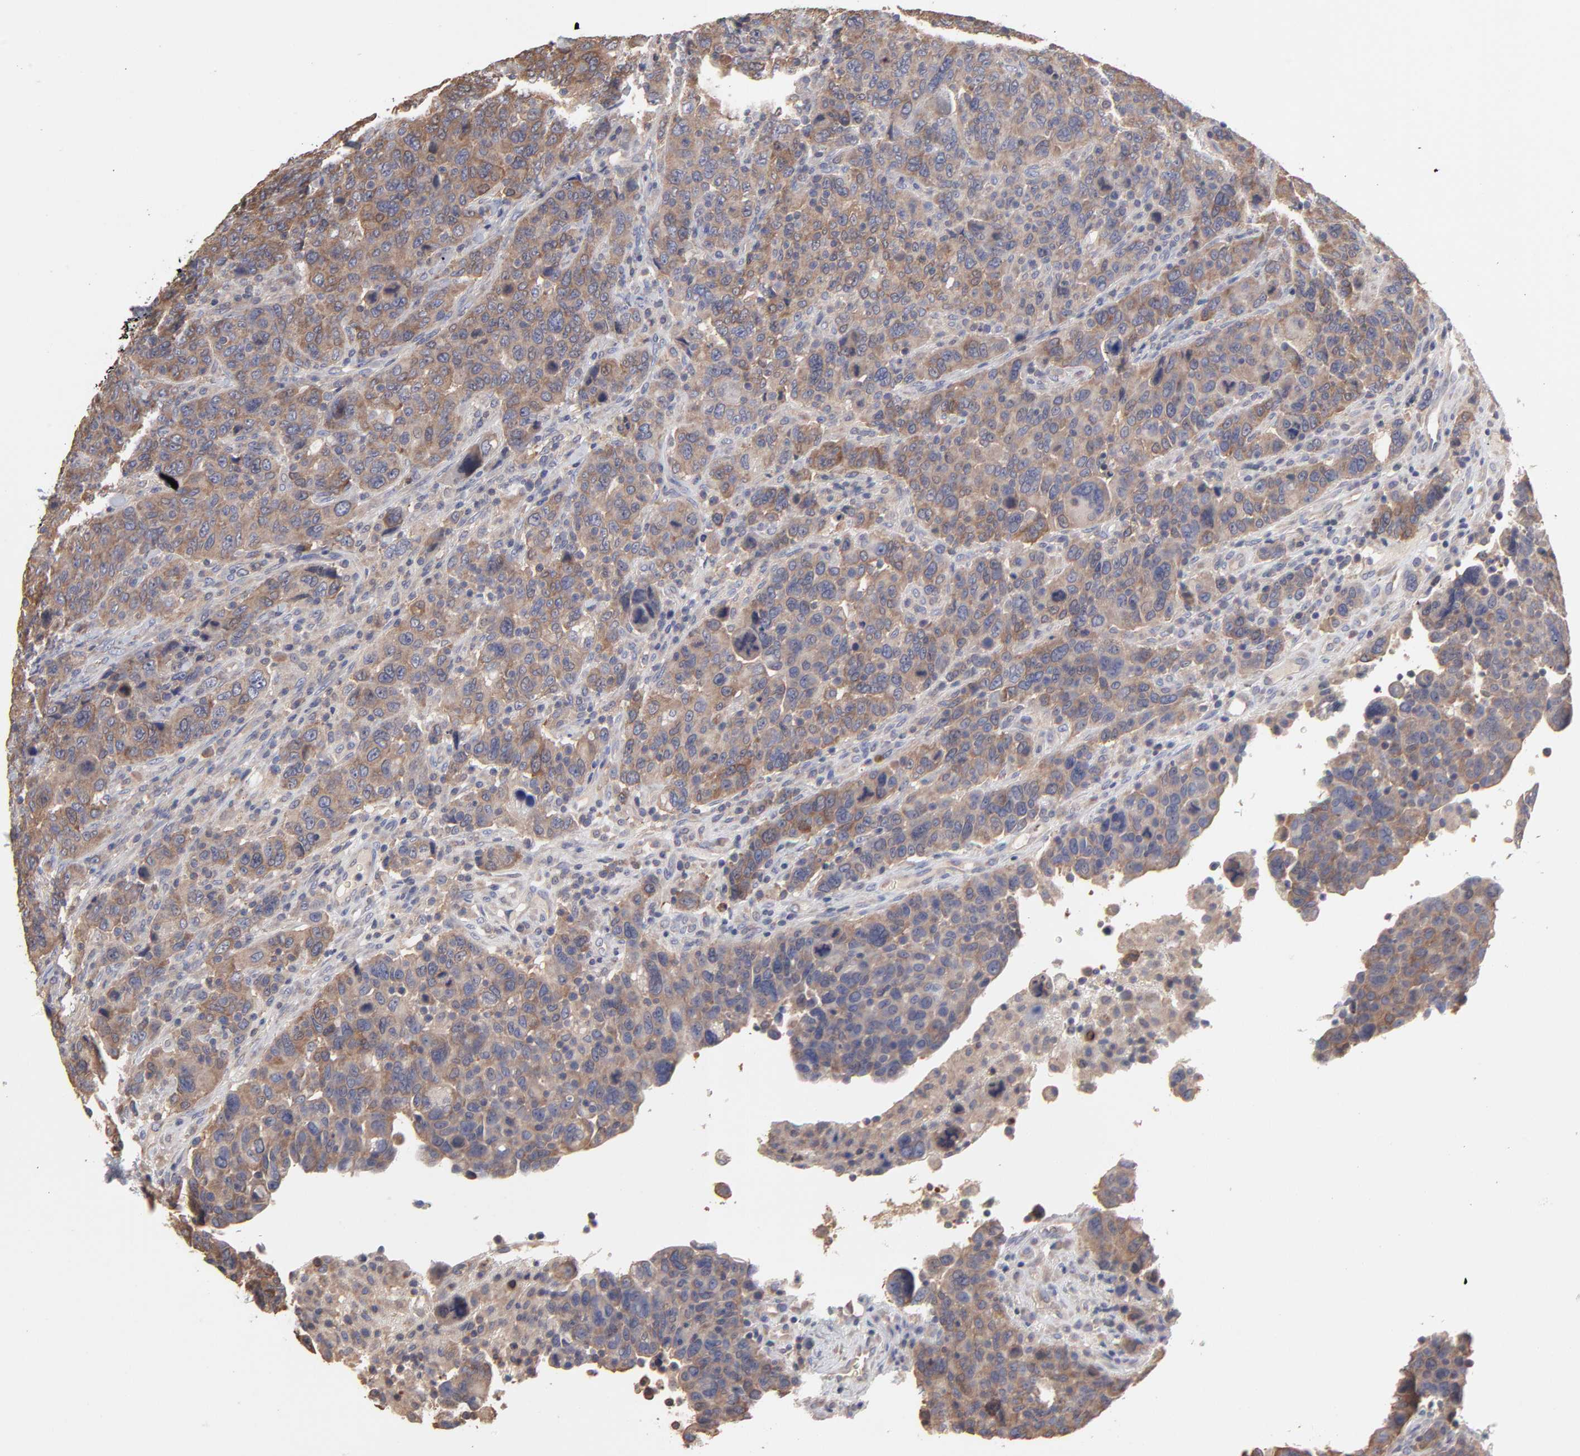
{"staining": {"intensity": "moderate", "quantity": ">75%", "location": "cytoplasmic/membranous"}, "tissue": "breast cancer", "cell_type": "Tumor cells", "image_type": "cancer", "snomed": [{"axis": "morphology", "description": "Duct carcinoma"}, {"axis": "topography", "description": "Breast"}], "caption": "This photomicrograph reveals immunohistochemistry (IHC) staining of breast infiltrating ductal carcinoma, with medium moderate cytoplasmic/membranous expression in about >75% of tumor cells.", "gene": "TANGO2", "patient": {"sex": "female", "age": 37}}